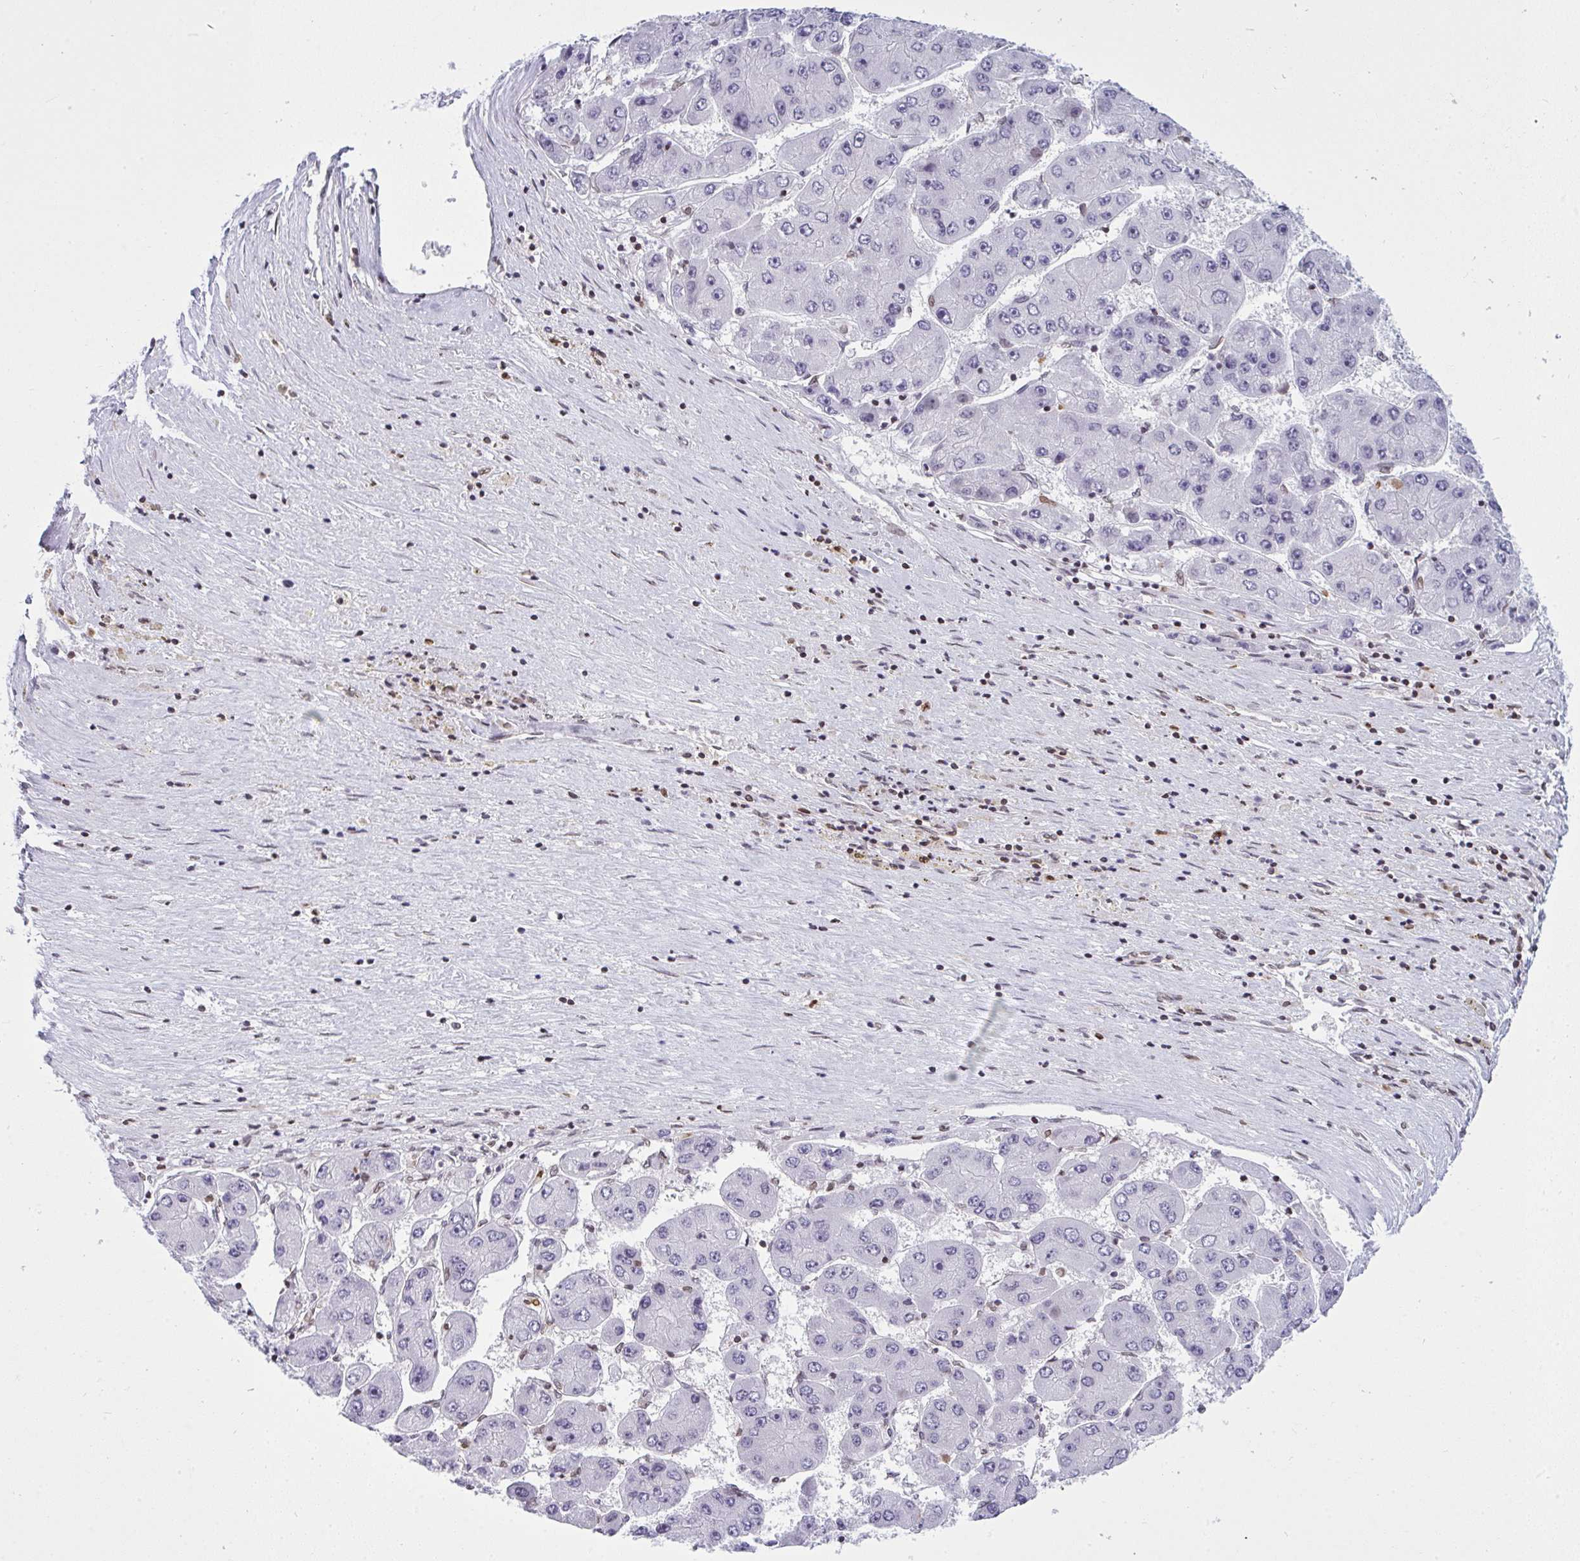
{"staining": {"intensity": "negative", "quantity": "none", "location": "none"}, "tissue": "liver cancer", "cell_type": "Tumor cells", "image_type": "cancer", "snomed": [{"axis": "morphology", "description": "Carcinoma, Hepatocellular, NOS"}, {"axis": "topography", "description": "Liver"}], "caption": "Hepatocellular carcinoma (liver) was stained to show a protein in brown. There is no significant staining in tumor cells. (DAB (3,3'-diaminobenzidine) immunohistochemistry (IHC) visualized using brightfield microscopy, high magnification).", "gene": "LMNB2", "patient": {"sex": "female", "age": 61}}